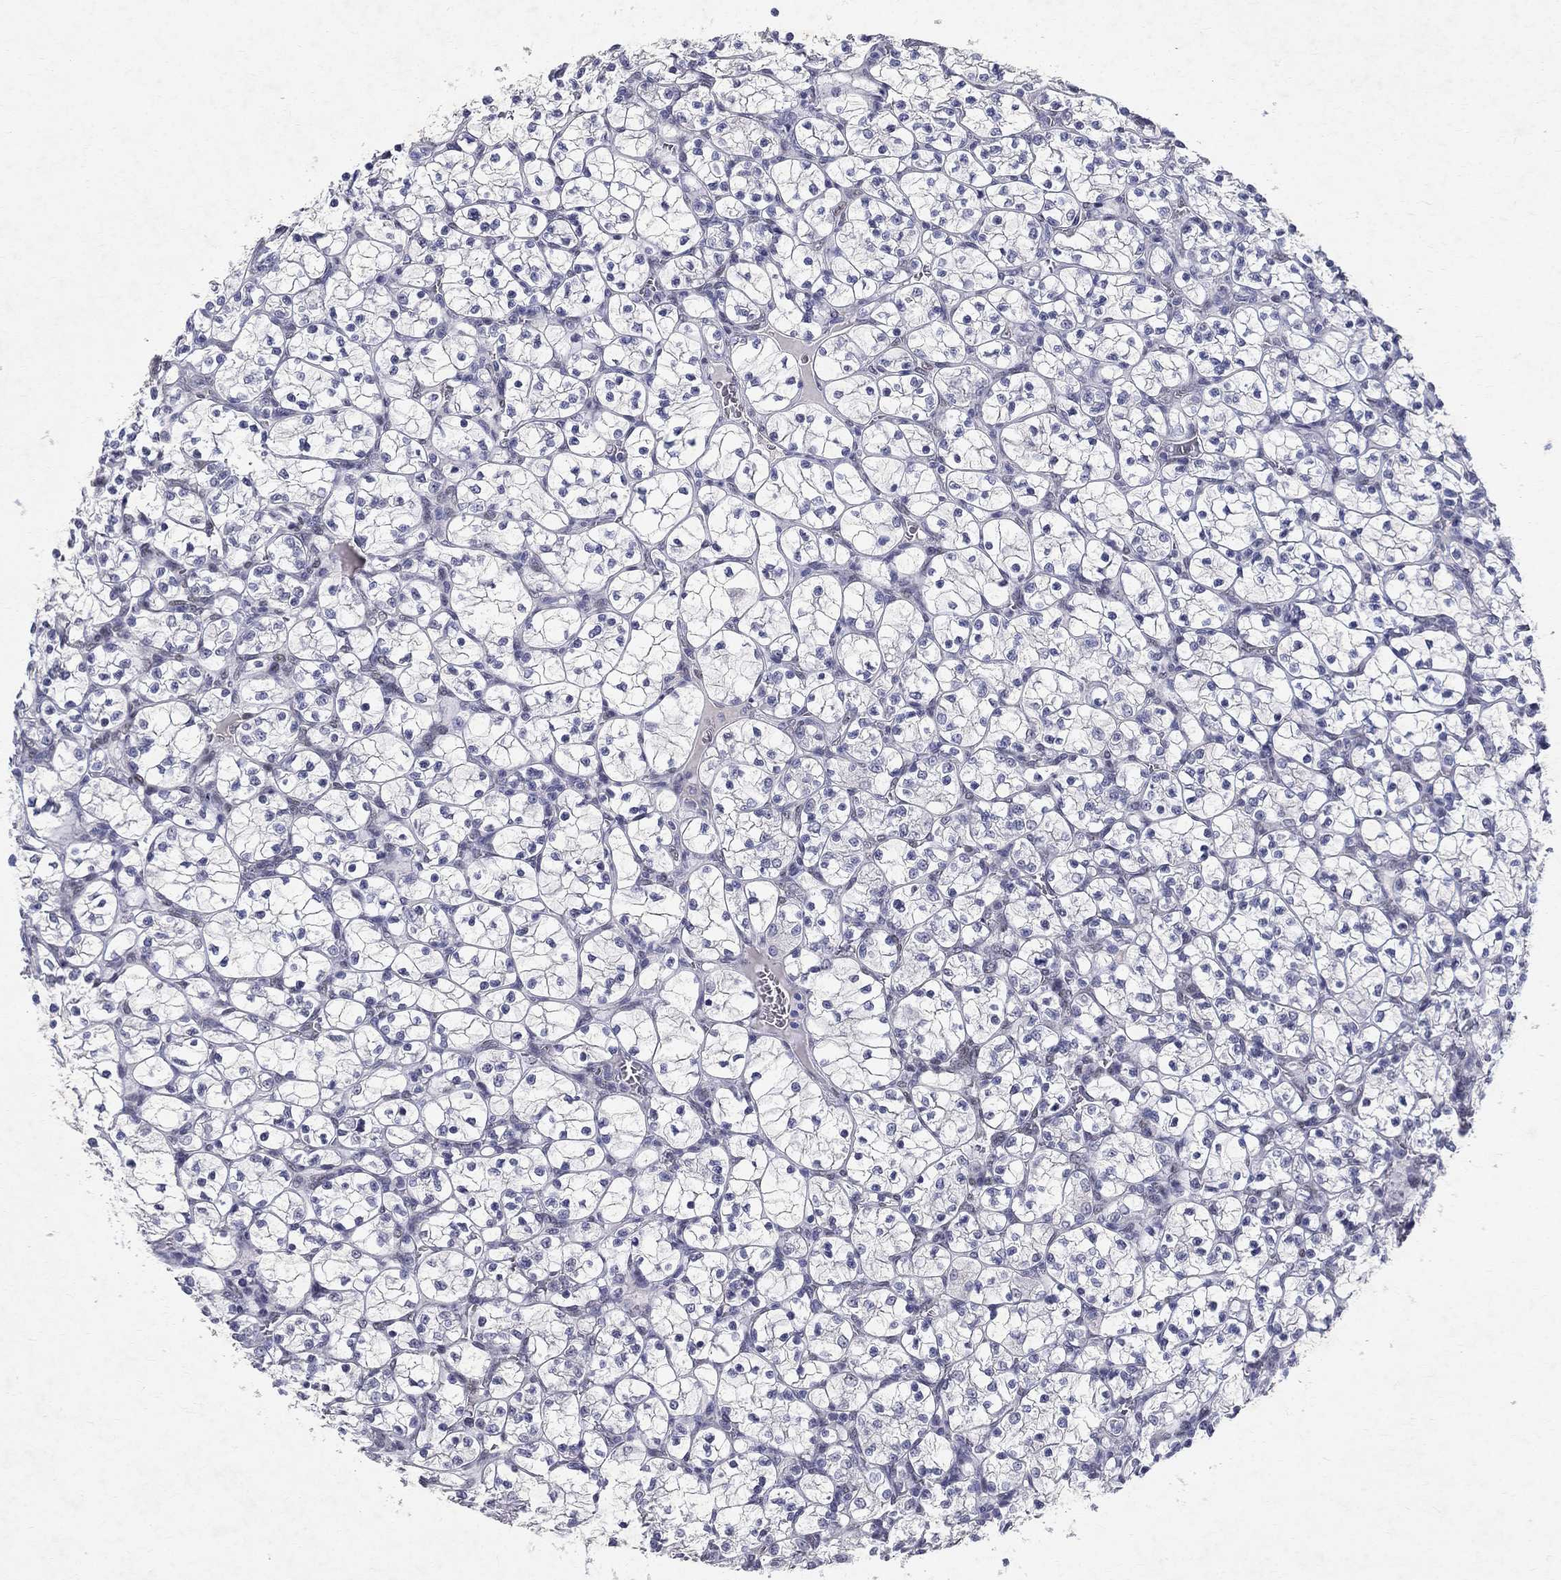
{"staining": {"intensity": "negative", "quantity": "none", "location": "none"}, "tissue": "renal cancer", "cell_type": "Tumor cells", "image_type": "cancer", "snomed": [{"axis": "morphology", "description": "Adenocarcinoma, NOS"}, {"axis": "topography", "description": "Kidney"}], "caption": "Tumor cells are negative for protein expression in human renal cancer (adenocarcinoma).", "gene": "RBFOX1", "patient": {"sex": "female", "age": 89}}